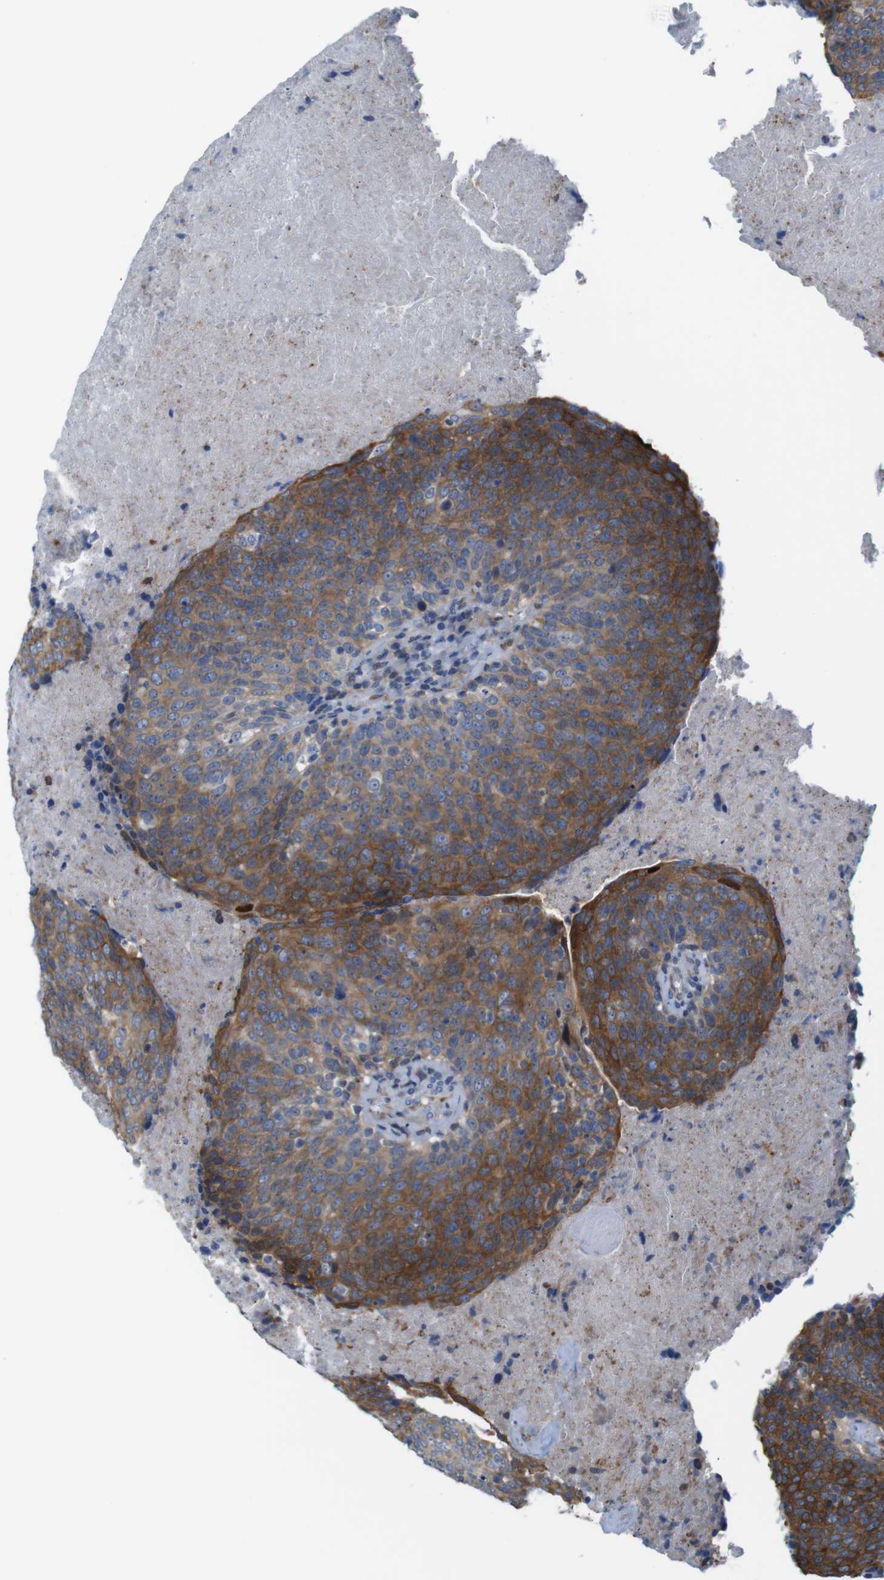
{"staining": {"intensity": "strong", "quantity": ">75%", "location": "cytoplasmic/membranous"}, "tissue": "head and neck cancer", "cell_type": "Tumor cells", "image_type": "cancer", "snomed": [{"axis": "morphology", "description": "Squamous cell carcinoma, NOS"}, {"axis": "morphology", "description": "Squamous cell carcinoma, metastatic, NOS"}, {"axis": "topography", "description": "Lymph node"}, {"axis": "topography", "description": "Head-Neck"}], "caption": "Protein expression analysis of human head and neck cancer (metastatic squamous cell carcinoma) reveals strong cytoplasmic/membranous staining in approximately >75% of tumor cells.", "gene": "PCOLCE2", "patient": {"sex": "male", "age": 62}}